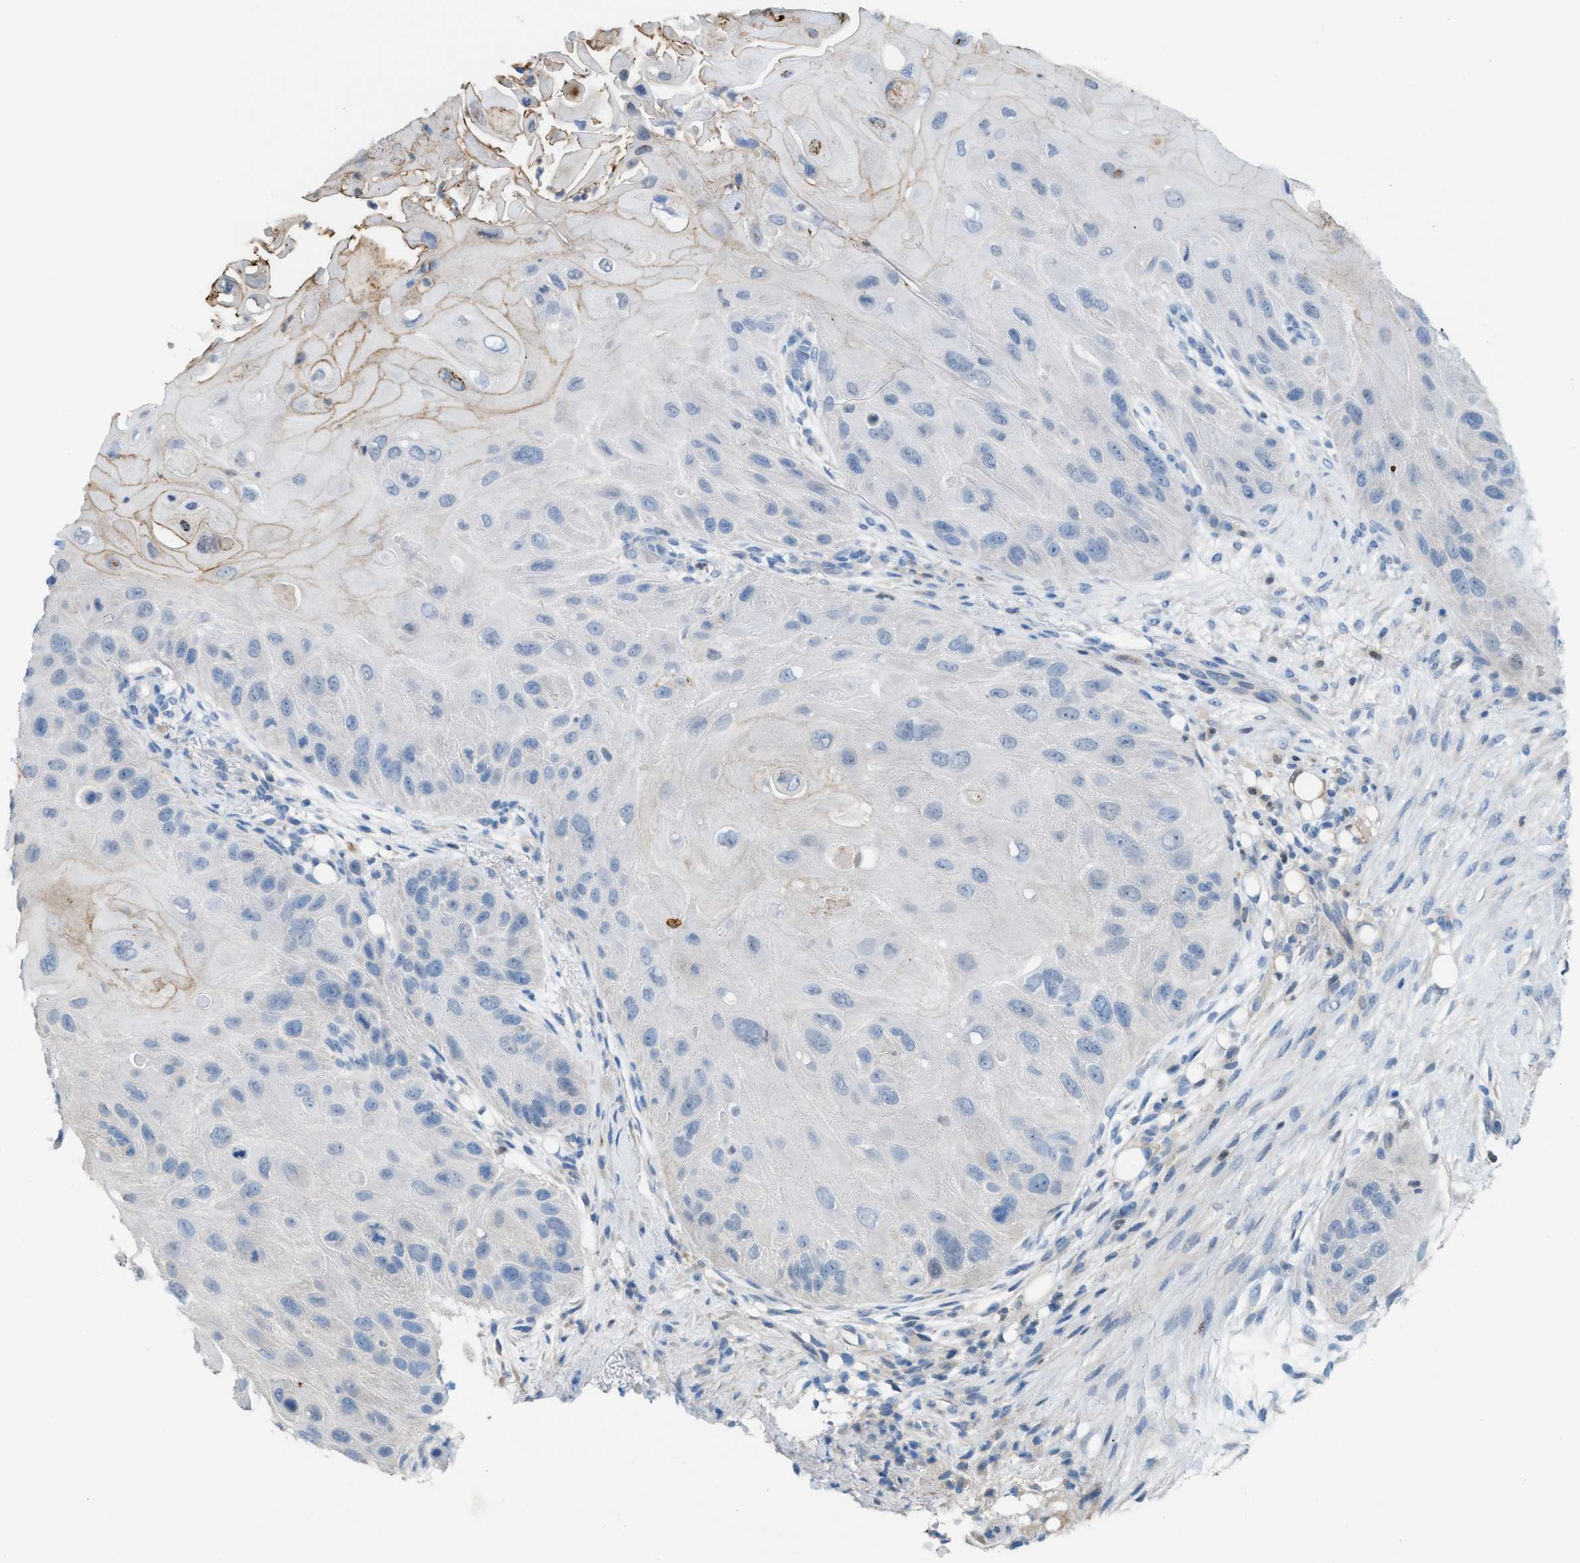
{"staining": {"intensity": "weak", "quantity": "<25%", "location": "cytoplasmic/membranous"}, "tissue": "skin cancer", "cell_type": "Tumor cells", "image_type": "cancer", "snomed": [{"axis": "morphology", "description": "Squamous cell carcinoma, NOS"}, {"axis": "topography", "description": "Skin"}], "caption": "The histopathology image exhibits no significant positivity in tumor cells of skin cancer (squamous cell carcinoma).", "gene": "PPM1D", "patient": {"sex": "female", "age": 77}}